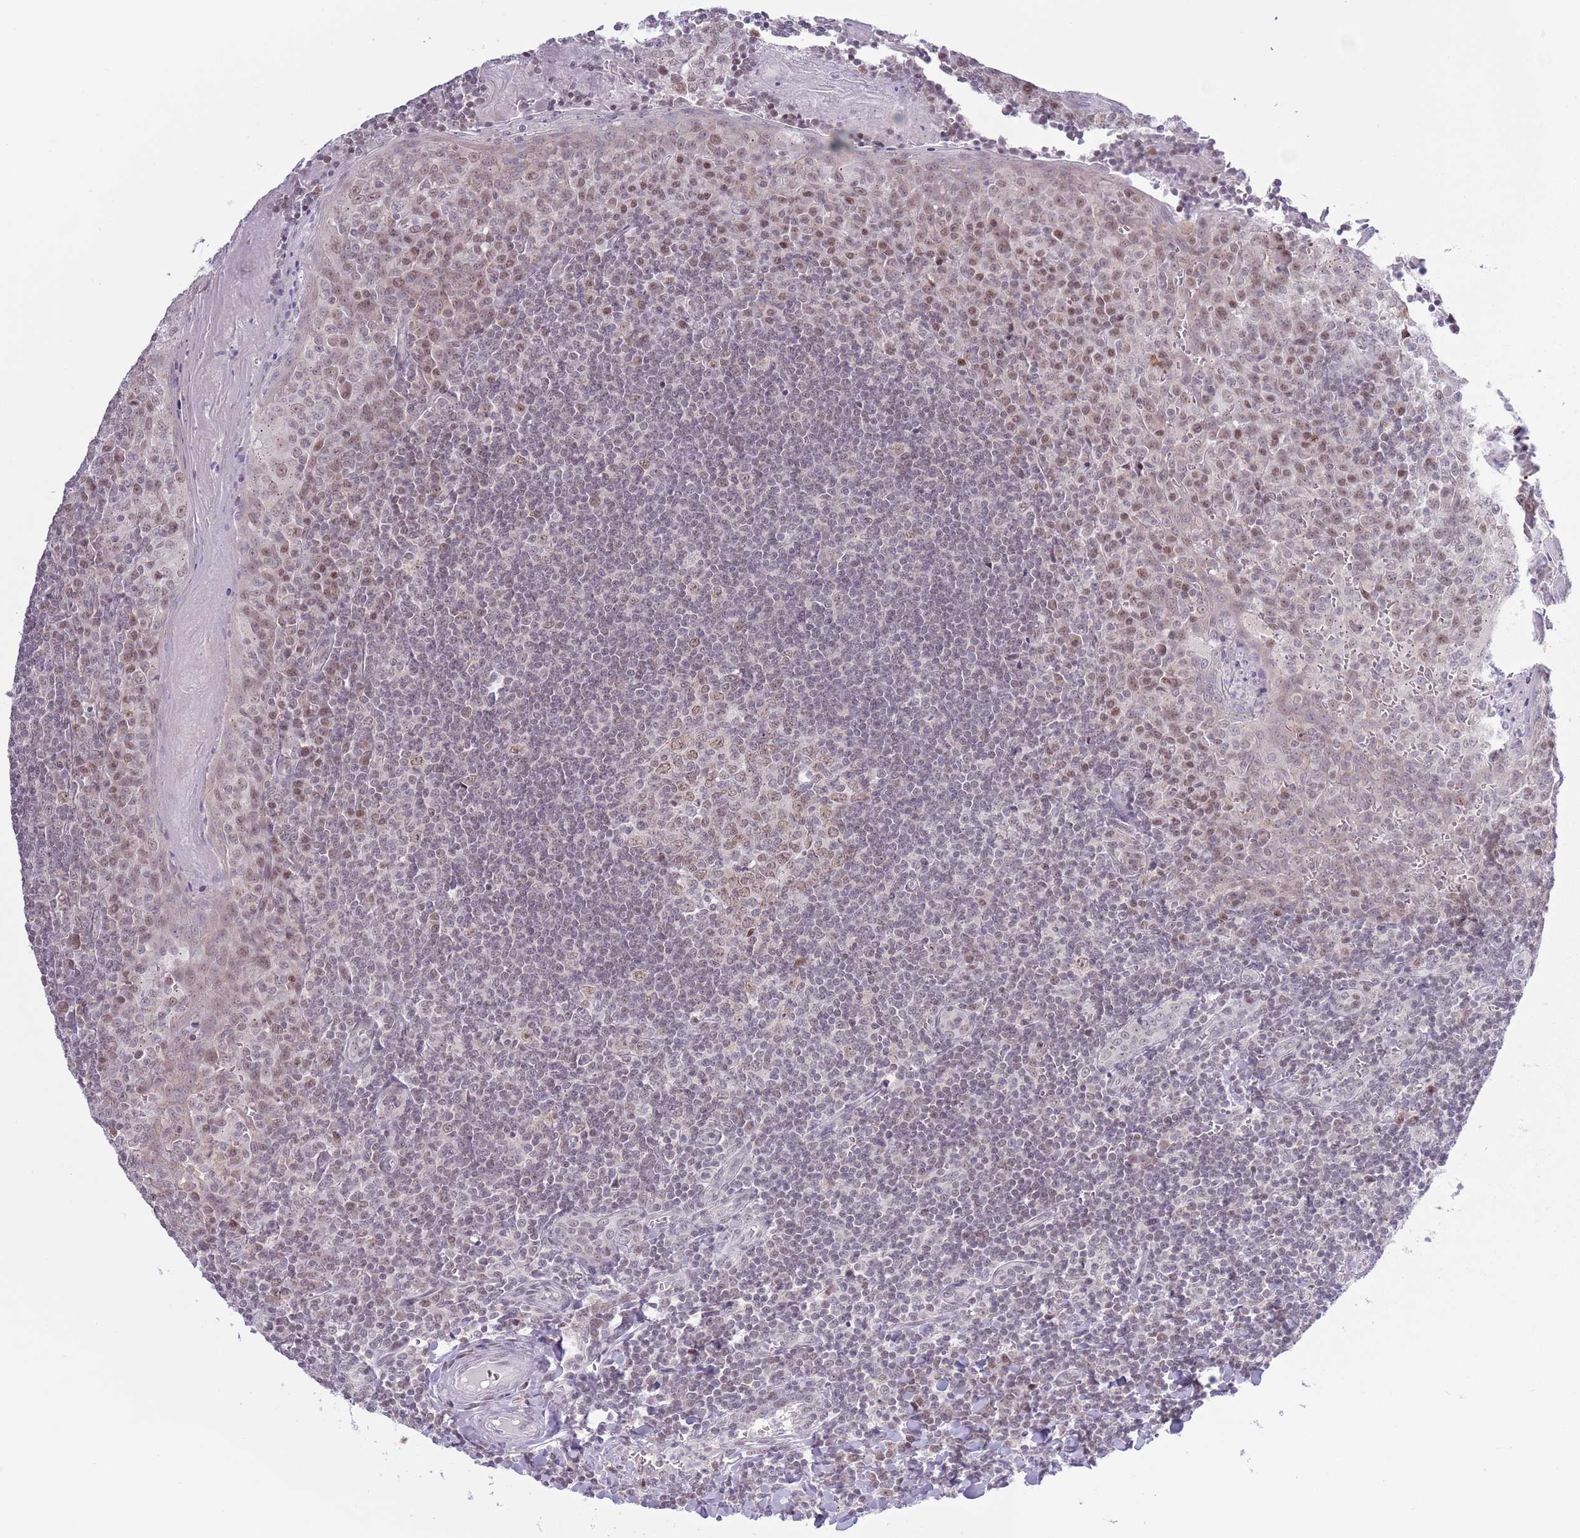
{"staining": {"intensity": "weak", "quantity": ">75%", "location": "nuclear"}, "tissue": "tonsil", "cell_type": "Germinal center cells", "image_type": "normal", "snomed": [{"axis": "morphology", "description": "Normal tissue, NOS"}, {"axis": "topography", "description": "Tonsil"}], "caption": "Protein expression analysis of benign tonsil demonstrates weak nuclear staining in about >75% of germinal center cells.", "gene": "MRPL34", "patient": {"sex": "male", "age": 27}}